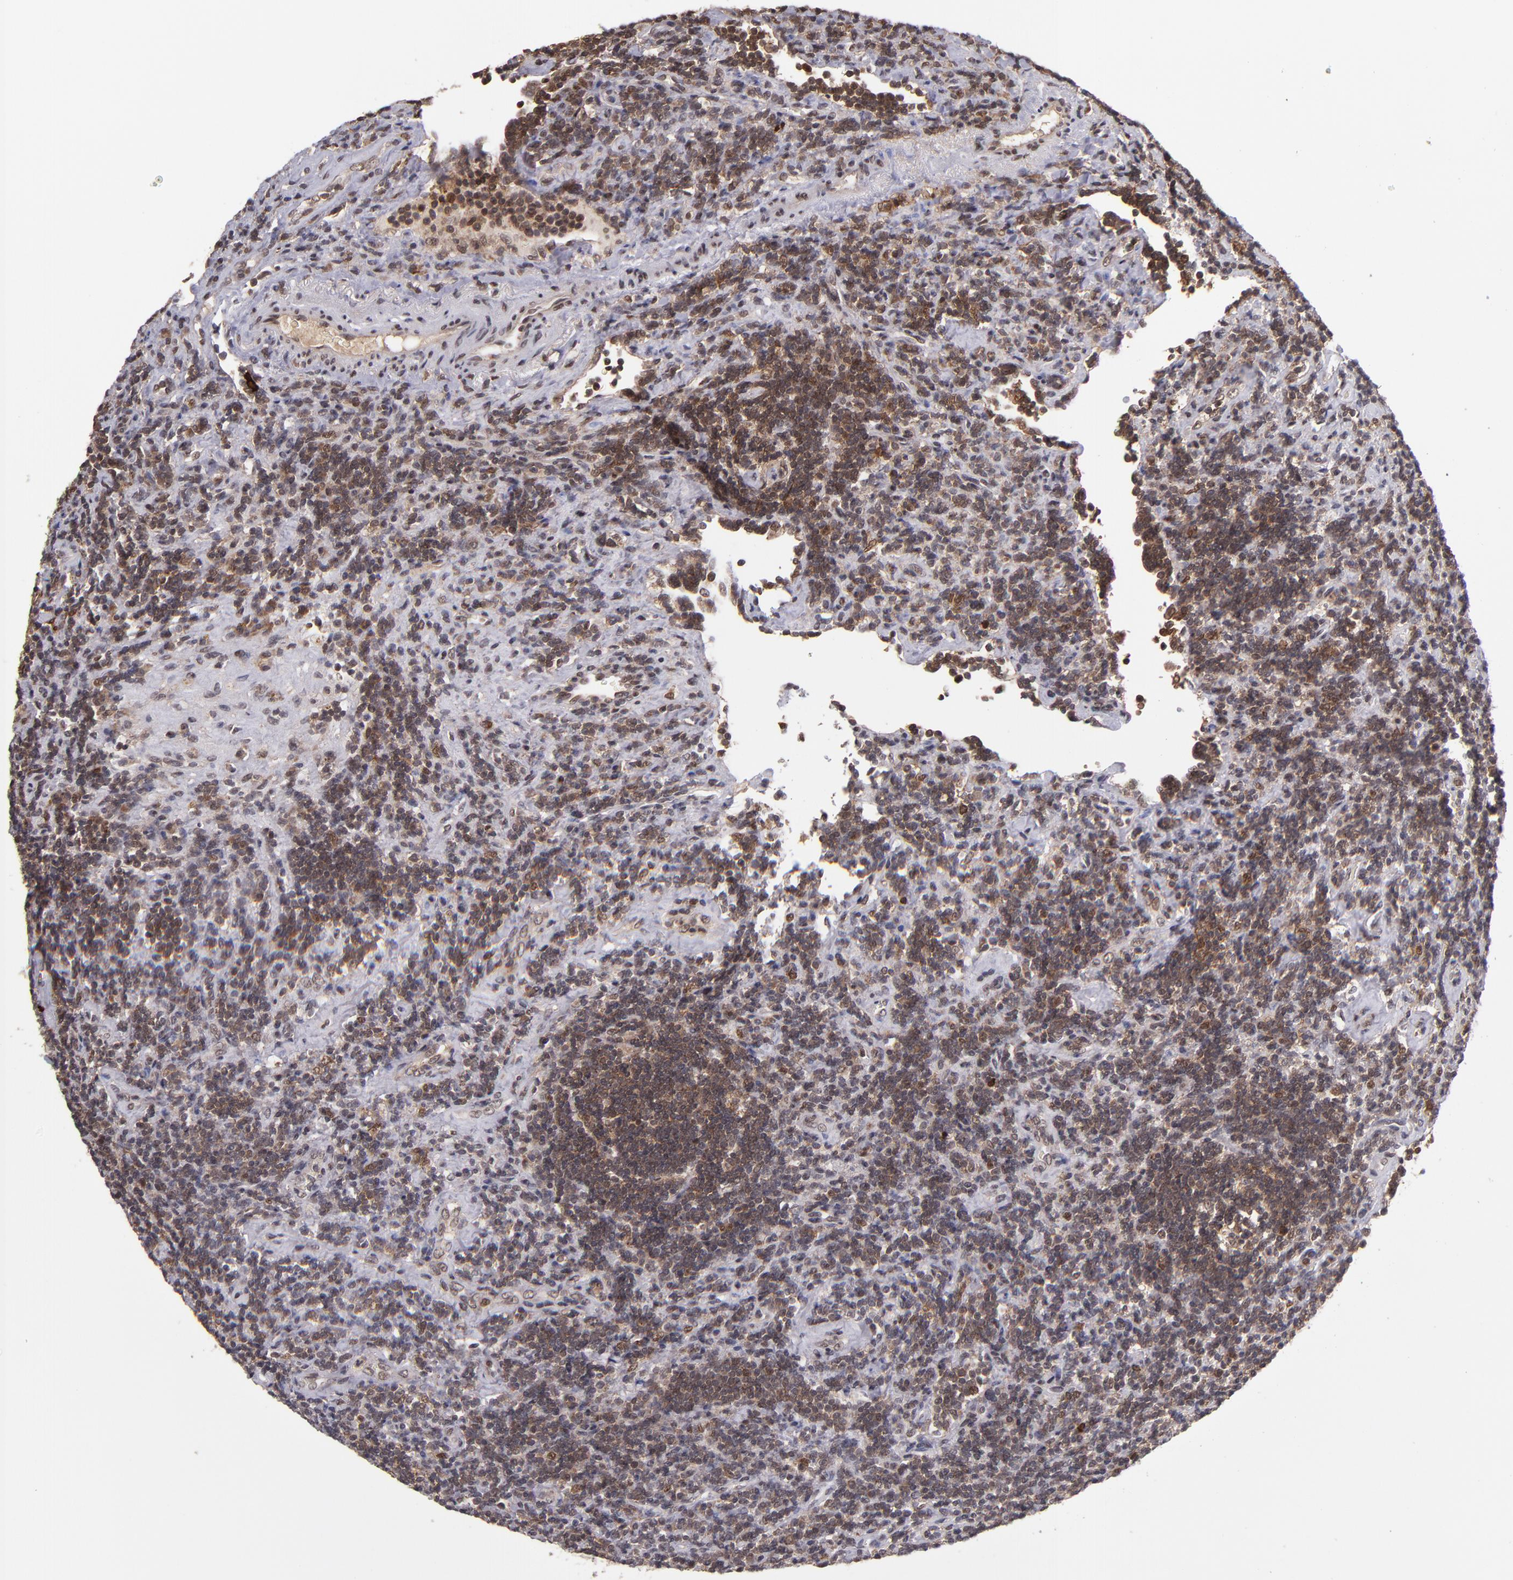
{"staining": {"intensity": "moderate", "quantity": "25%-75%", "location": "cytoplasmic/membranous,nuclear"}, "tissue": "lymphoma", "cell_type": "Tumor cells", "image_type": "cancer", "snomed": [{"axis": "morphology", "description": "Malignant lymphoma, non-Hodgkin's type, Low grade"}, {"axis": "topography", "description": "Lymph node"}], "caption": "Immunohistochemistry micrograph of malignant lymphoma, non-Hodgkin's type (low-grade) stained for a protein (brown), which demonstrates medium levels of moderate cytoplasmic/membranous and nuclear expression in about 25%-75% of tumor cells.", "gene": "EP300", "patient": {"sex": "male", "age": 70}}